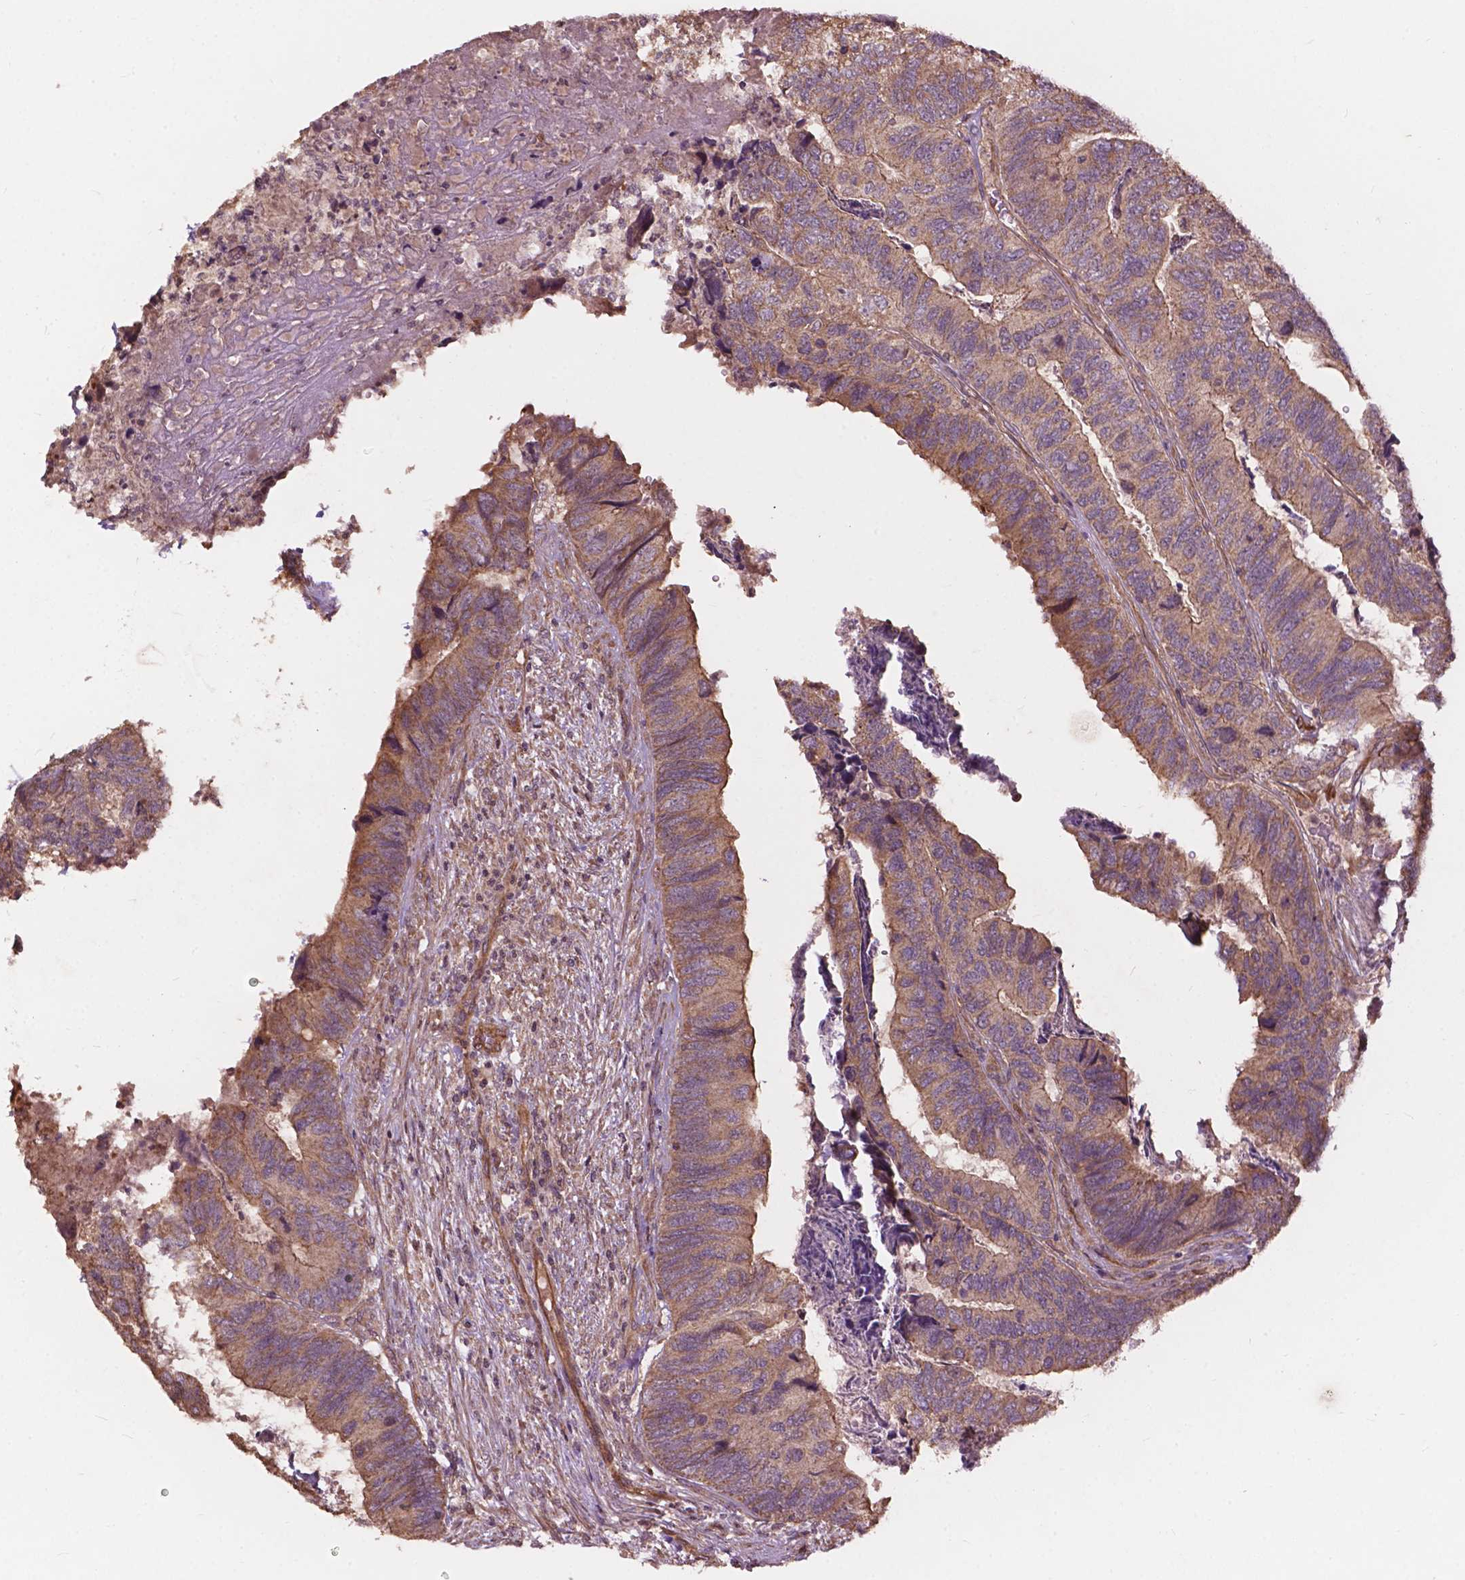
{"staining": {"intensity": "moderate", "quantity": "25%-75%", "location": "cytoplasmic/membranous"}, "tissue": "colorectal cancer", "cell_type": "Tumor cells", "image_type": "cancer", "snomed": [{"axis": "morphology", "description": "Adenocarcinoma, NOS"}, {"axis": "topography", "description": "Colon"}], "caption": "This histopathology image exhibits colorectal adenocarcinoma stained with IHC to label a protein in brown. The cytoplasmic/membranous of tumor cells show moderate positivity for the protein. Nuclei are counter-stained blue.", "gene": "CDC42BPA", "patient": {"sex": "female", "age": 67}}